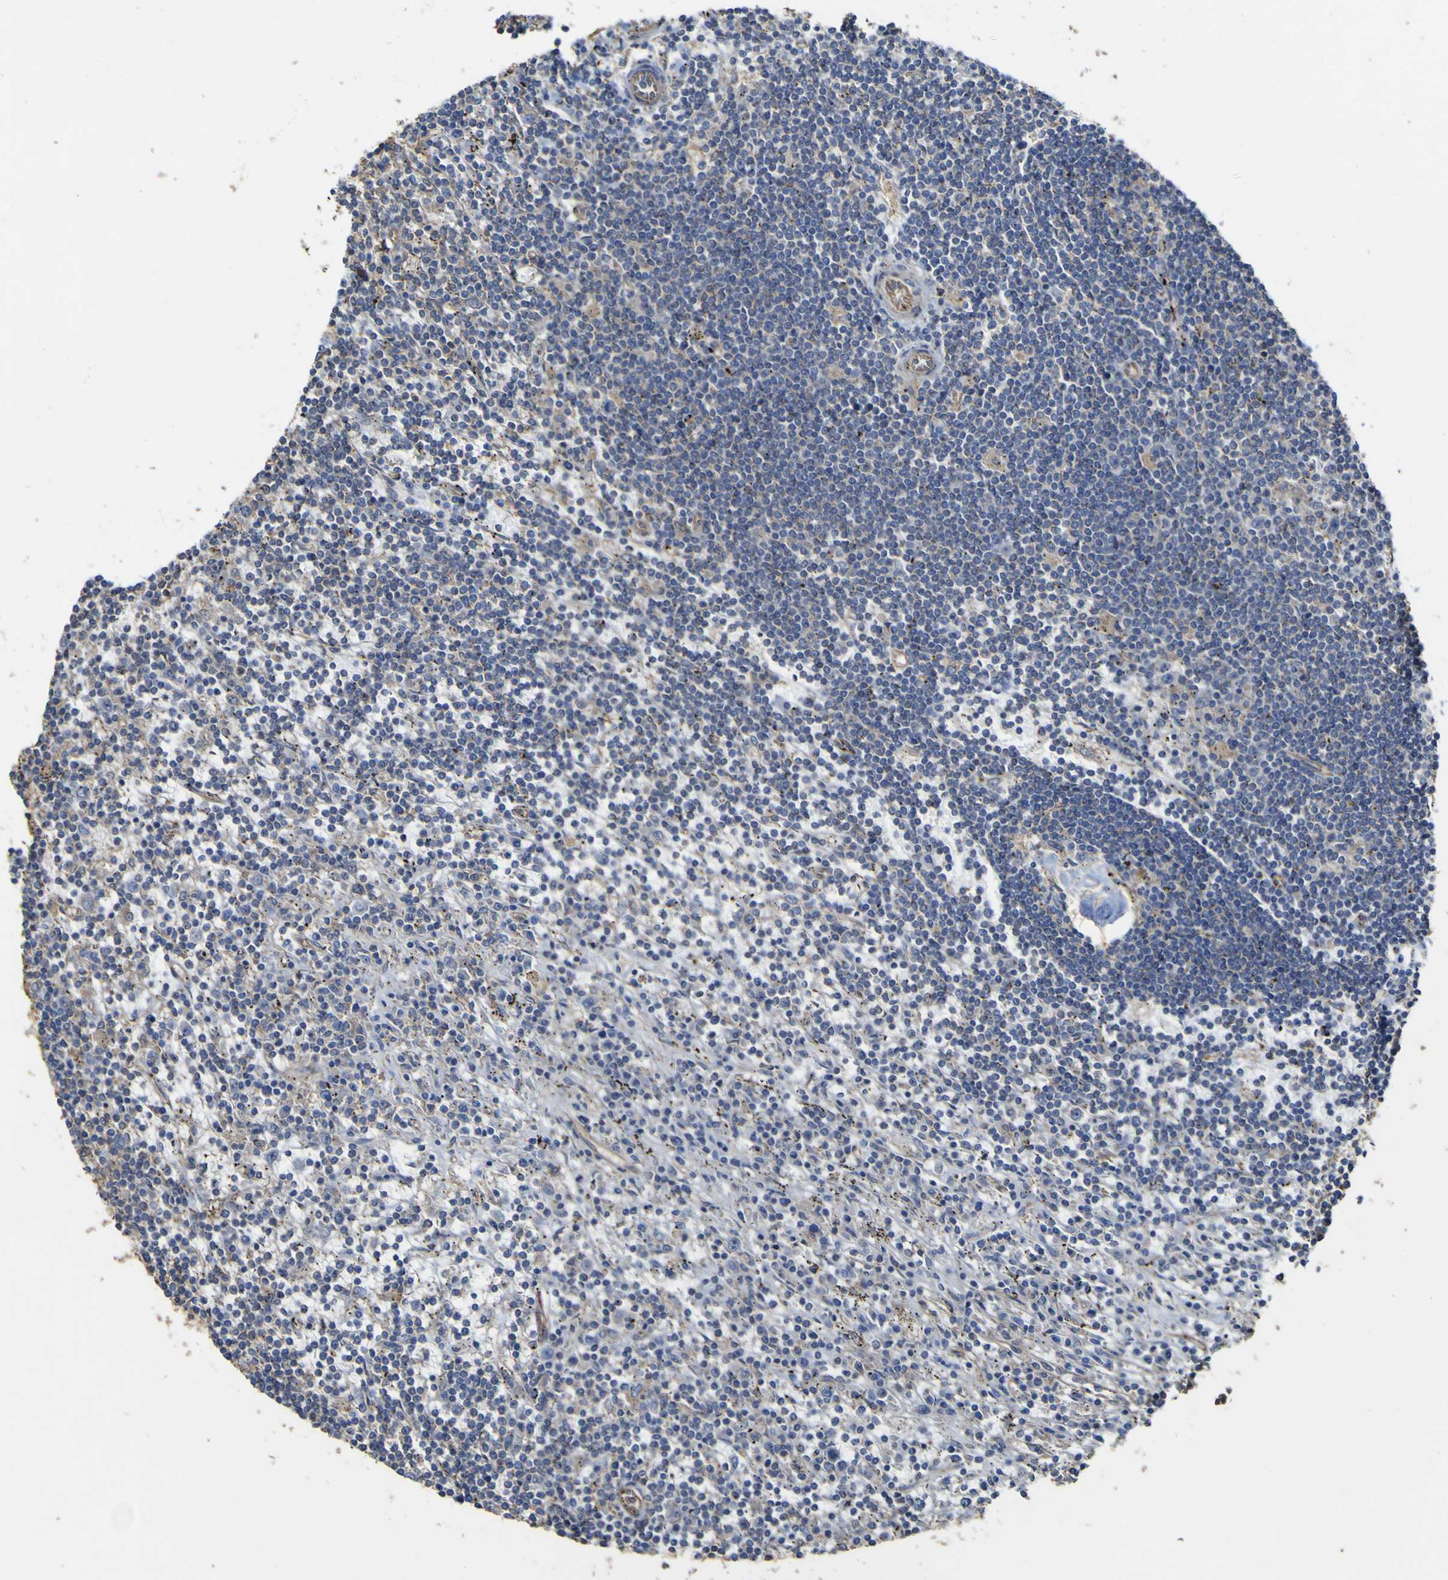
{"staining": {"intensity": "weak", "quantity": "<25%", "location": "cytoplasmic/membranous"}, "tissue": "lymphoma", "cell_type": "Tumor cells", "image_type": "cancer", "snomed": [{"axis": "morphology", "description": "Malignant lymphoma, non-Hodgkin's type, Low grade"}, {"axis": "topography", "description": "Small intestine"}], "caption": "High magnification brightfield microscopy of lymphoma stained with DAB (brown) and counterstained with hematoxylin (blue): tumor cells show no significant expression.", "gene": "TNFSF15", "patient": {"sex": "female", "age": 59}}